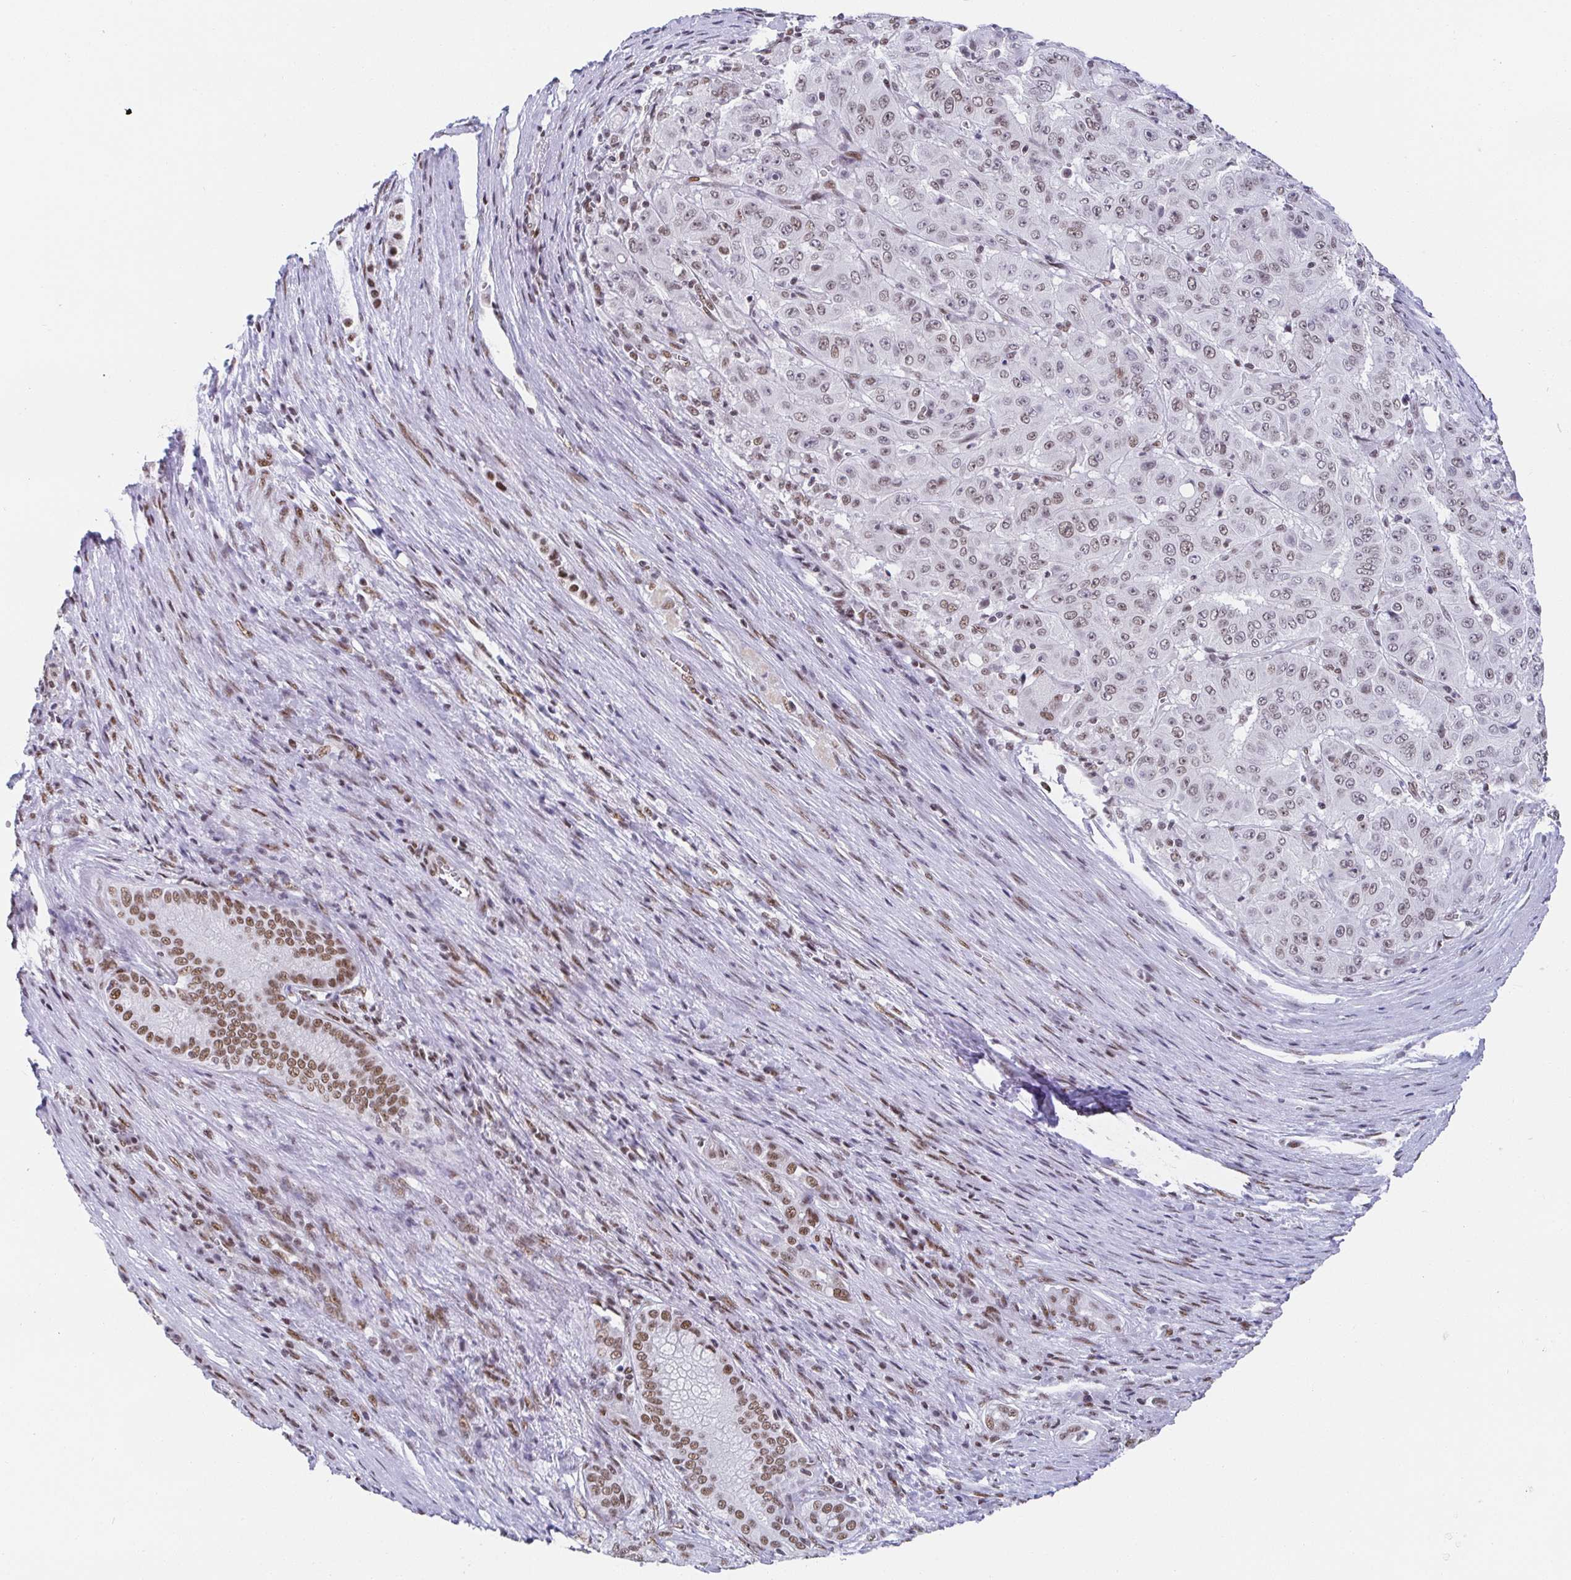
{"staining": {"intensity": "moderate", "quantity": ">75%", "location": "nuclear"}, "tissue": "pancreatic cancer", "cell_type": "Tumor cells", "image_type": "cancer", "snomed": [{"axis": "morphology", "description": "Adenocarcinoma, NOS"}, {"axis": "topography", "description": "Pancreas"}], "caption": "Pancreatic cancer (adenocarcinoma) stained with a brown dye reveals moderate nuclear positive expression in about >75% of tumor cells.", "gene": "SLC7A10", "patient": {"sex": "male", "age": 63}}